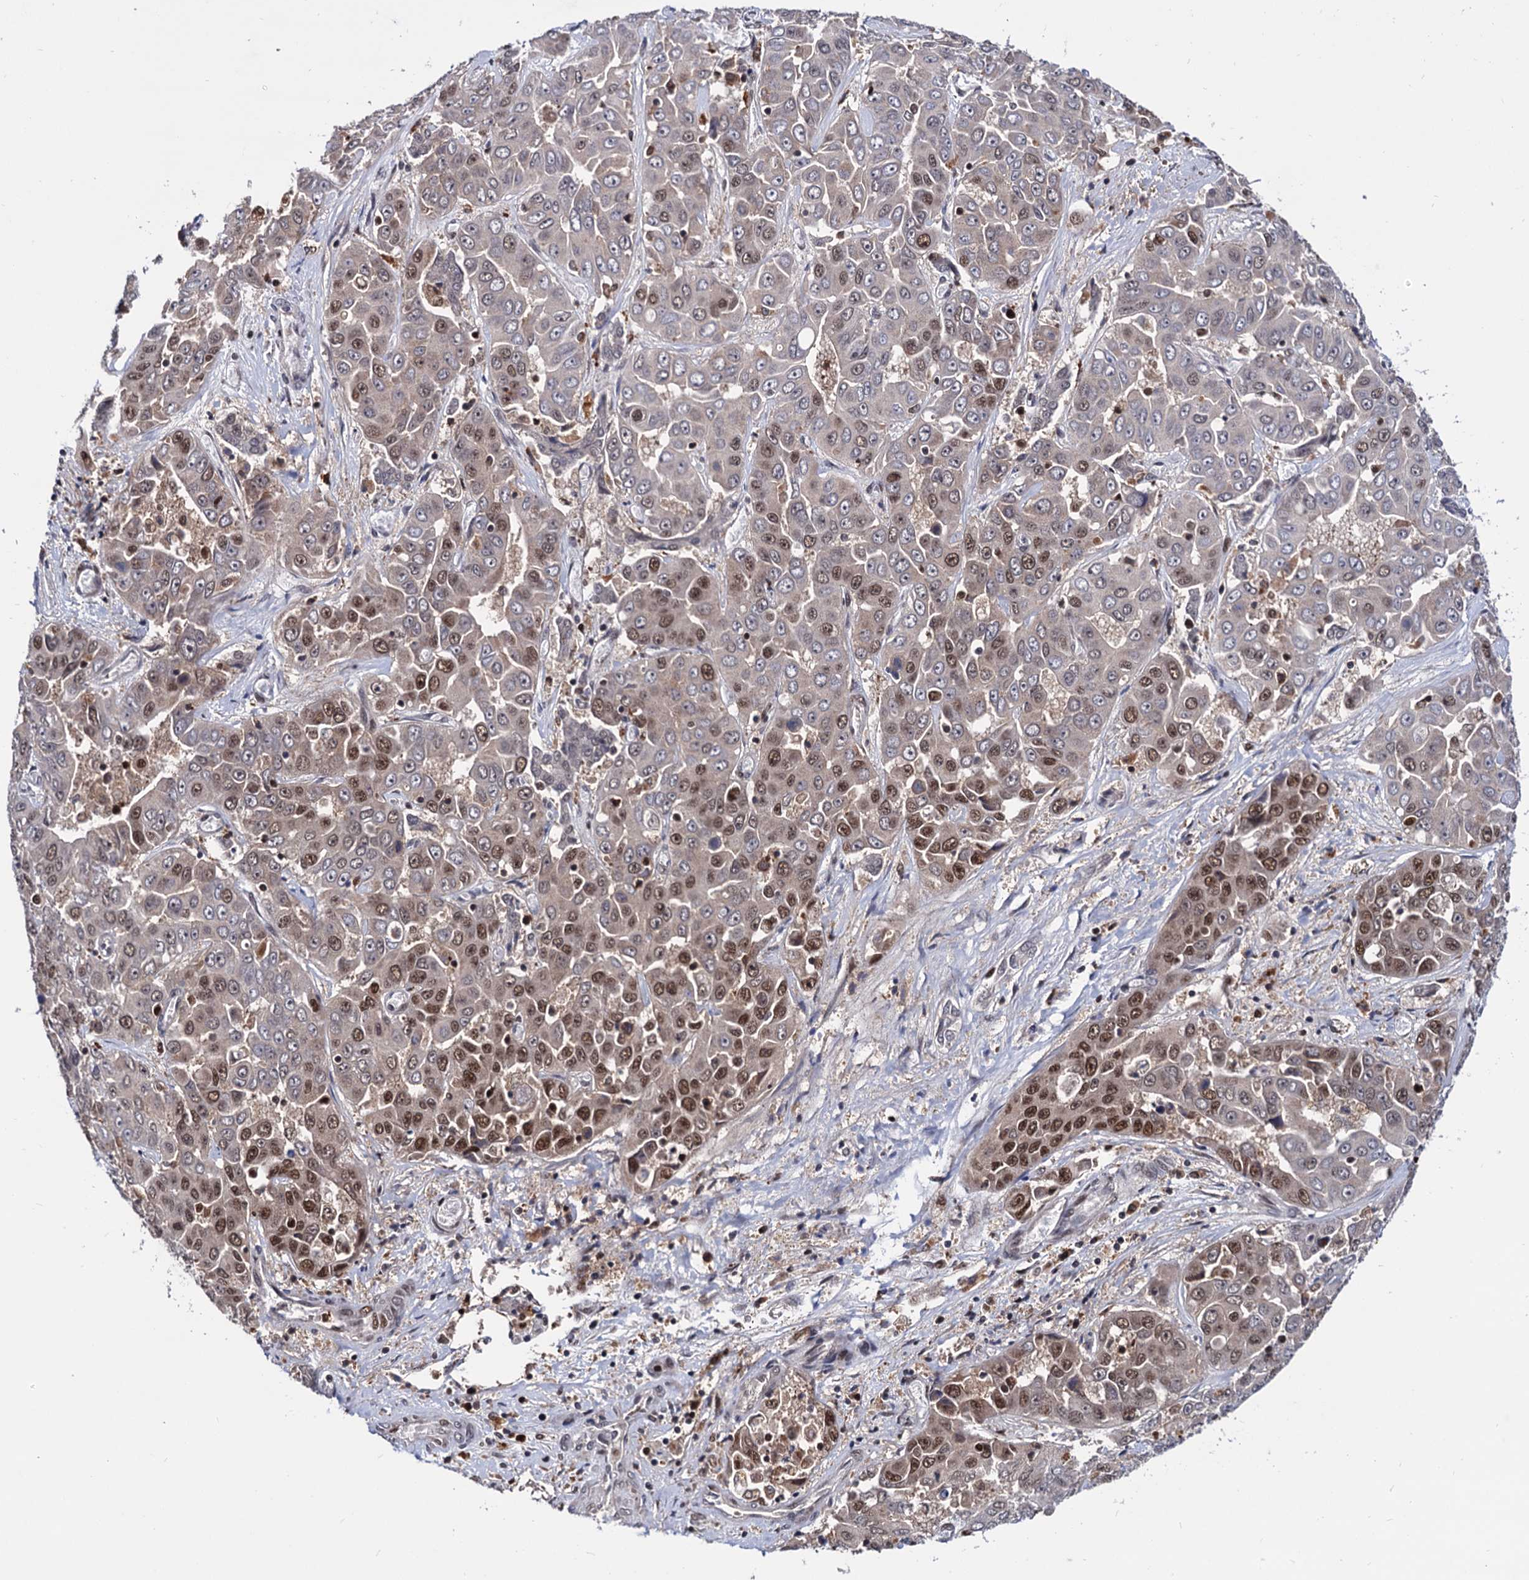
{"staining": {"intensity": "moderate", "quantity": "25%-75%", "location": "nuclear"}, "tissue": "liver cancer", "cell_type": "Tumor cells", "image_type": "cancer", "snomed": [{"axis": "morphology", "description": "Cholangiocarcinoma"}, {"axis": "topography", "description": "Liver"}], "caption": "Tumor cells demonstrate moderate nuclear positivity in about 25%-75% of cells in cholangiocarcinoma (liver).", "gene": "RNASEH2B", "patient": {"sex": "female", "age": 52}}